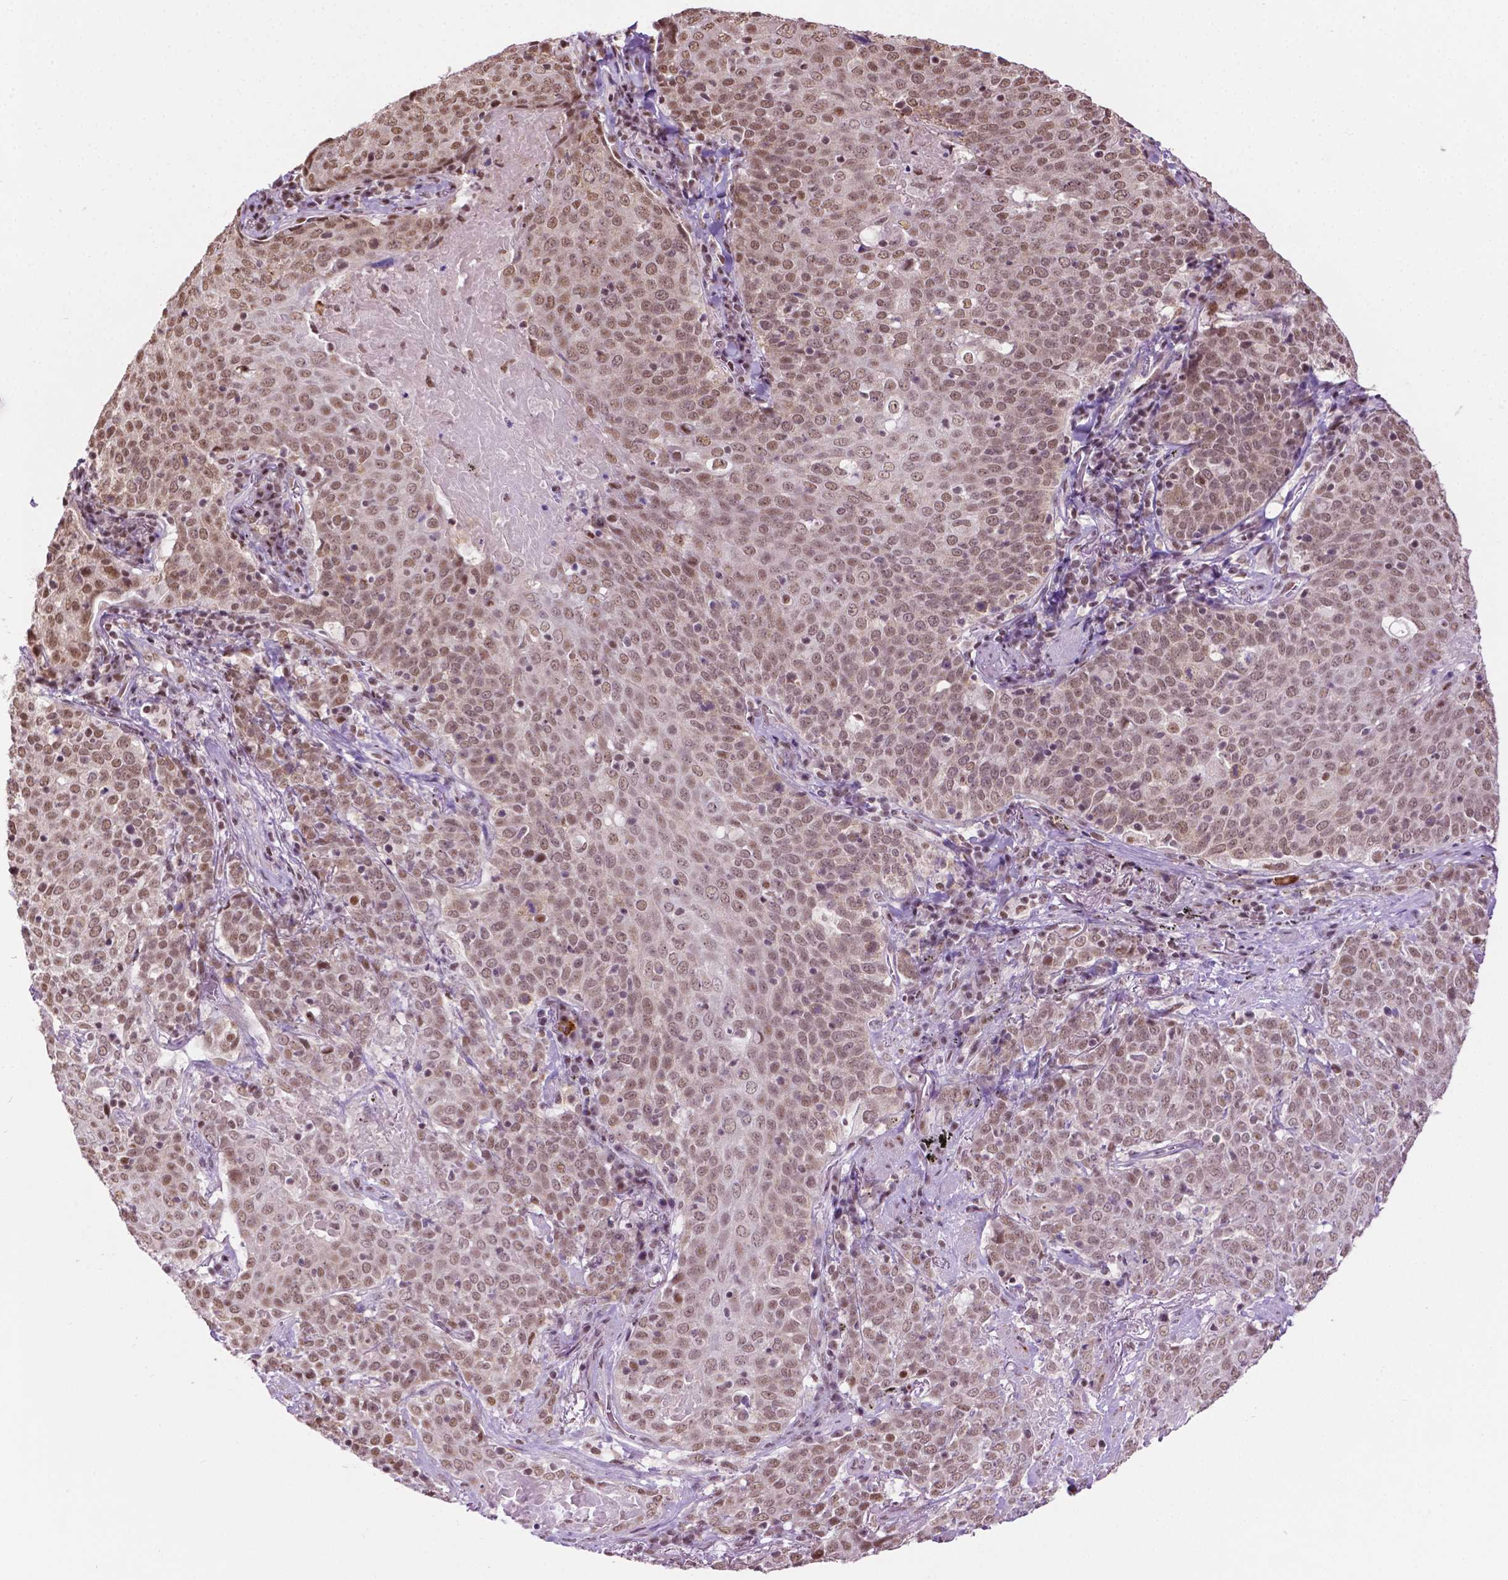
{"staining": {"intensity": "moderate", "quantity": ">75%", "location": "nuclear"}, "tissue": "lung cancer", "cell_type": "Tumor cells", "image_type": "cancer", "snomed": [{"axis": "morphology", "description": "Squamous cell carcinoma, NOS"}, {"axis": "topography", "description": "Lung"}], "caption": "The image exhibits a brown stain indicating the presence of a protein in the nuclear of tumor cells in lung cancer.", "gene": "COL23A1", "patient": {"sex": "male", "age": 82}}